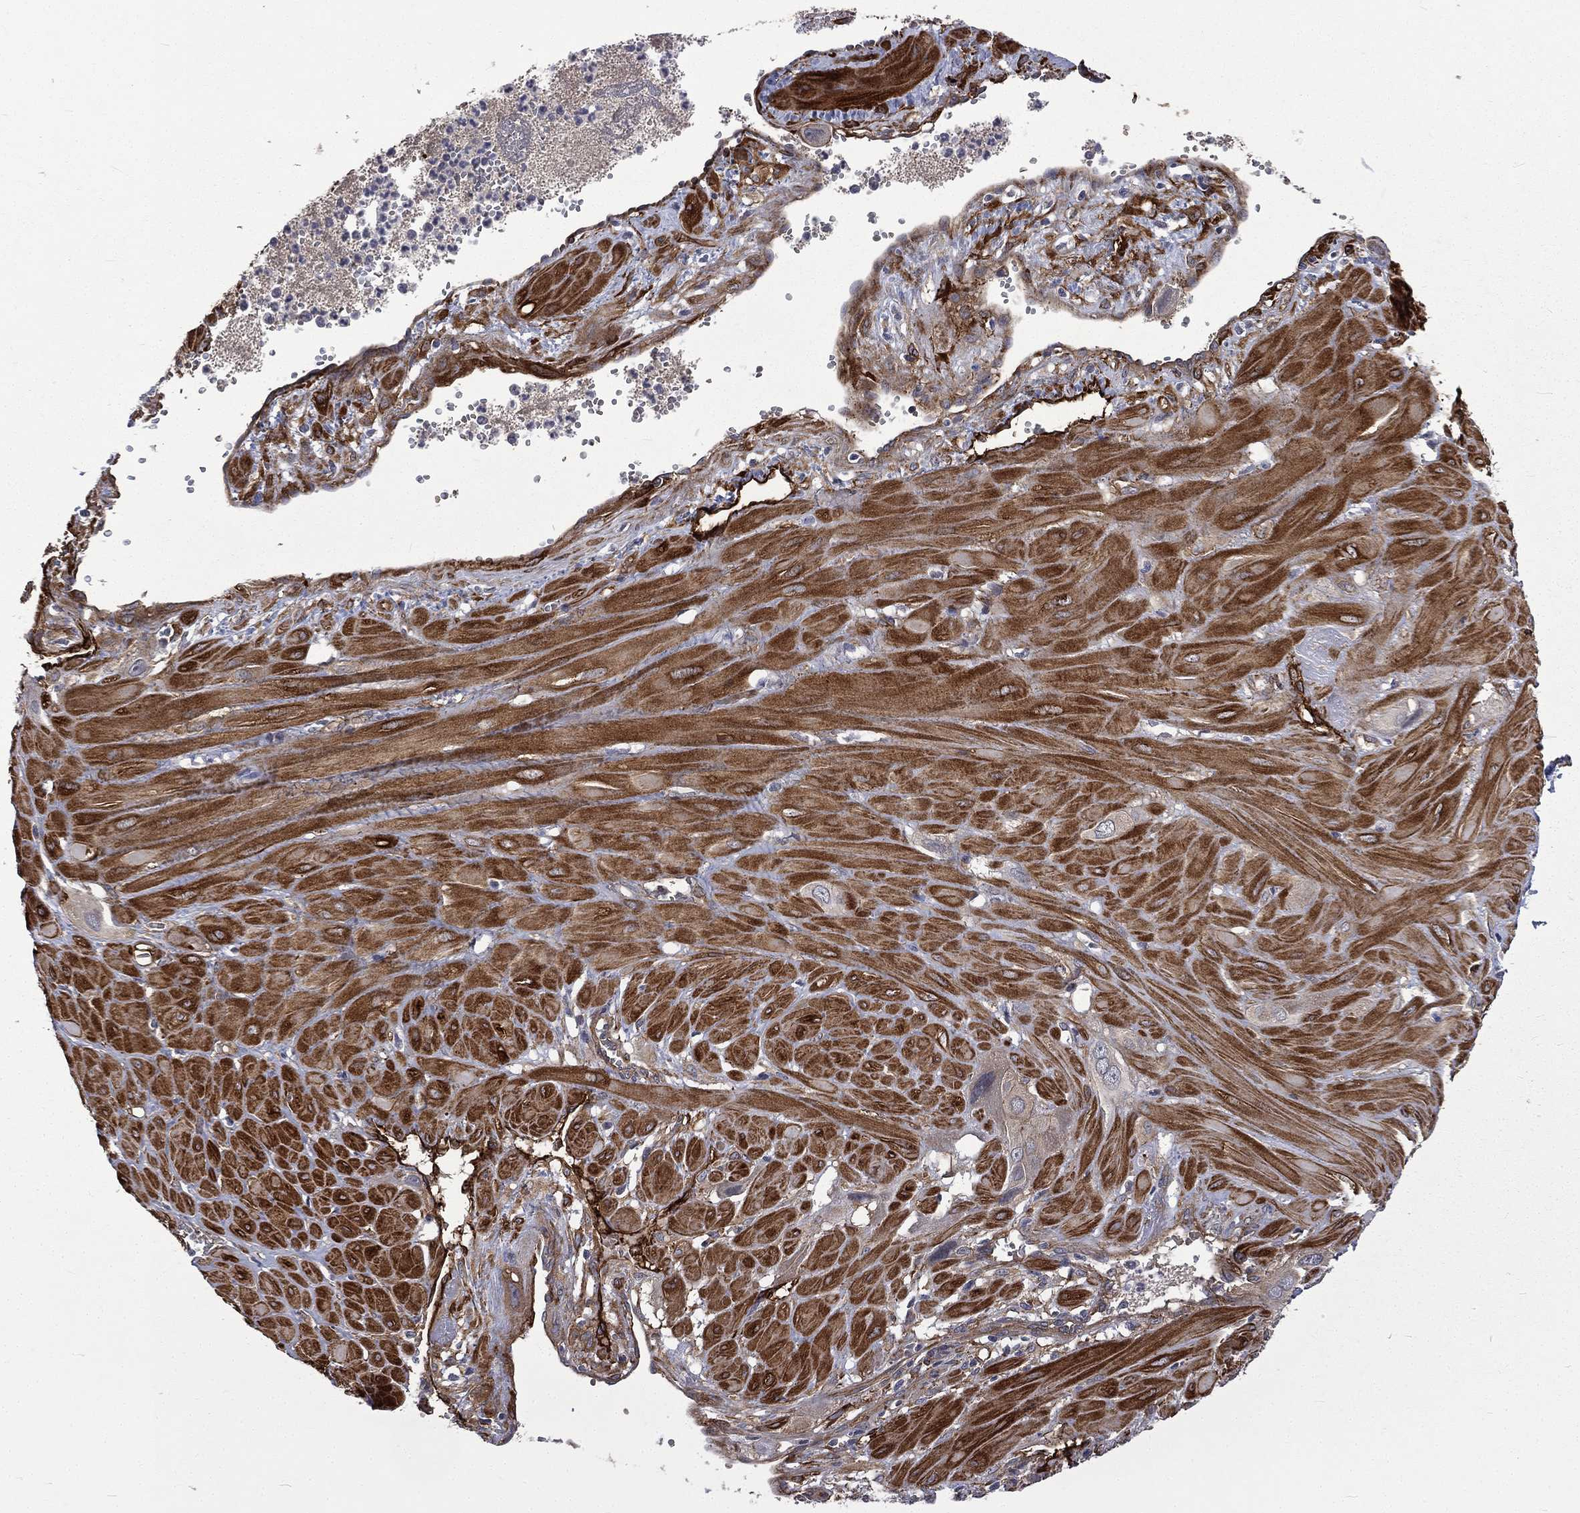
{"staining": {"intensity": "negative", "quantity": "none", "location": "none"}, "tissue": "cervical cancer", "cell_type": "Tumor cells", "image_type": "cancer", "snomed": [{"axis": "morphology", "description": "Squamous cell carcinoma, NOS"}, {"axis": "topography", "description": "Cervix"}], "caption": "Human cervical cancer stained for a protein using immunohistochemistry (IHC) reveals no expression in tumor cells.", "gene": "PPFIBP1", "patient": {"sex": "female", "age": 34}}